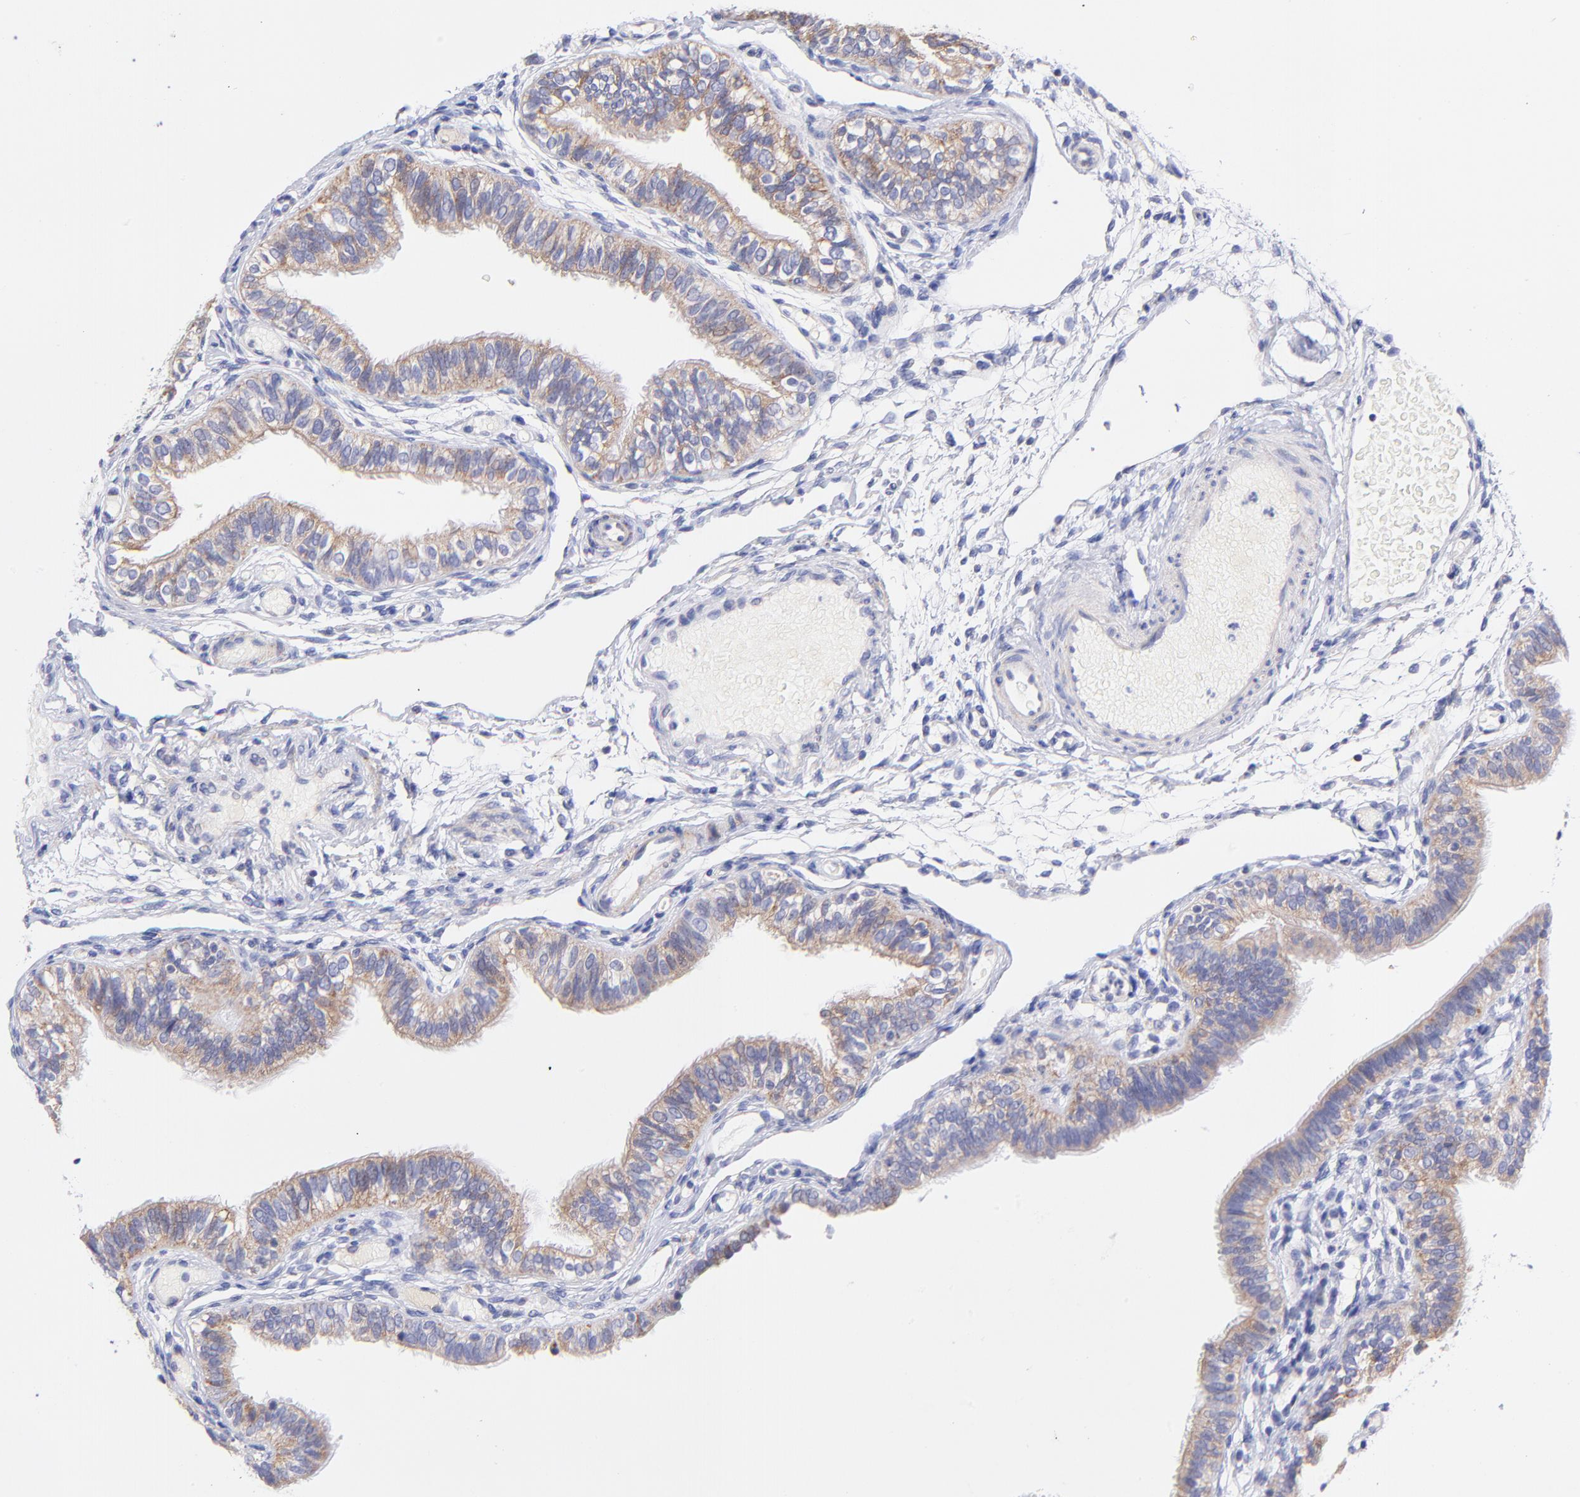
{"staining": {"intensity": "weak", "quantity": ">75%", "location": "cytoplasmic/membranous"}, "tissue": "fallopian tube", "cell_type": "Glandular cells", "image_type": "normal", "snomed": [{"axis": "morphology", "description": "Normal tissue, NOS"}, {"axis": "morphology", "description": "Dermoid, NOS"}, {"axis": "topography", "description": "Fallopian tube"}], "caption": "Immunohistochemistry (IHC) (DAB) staining of benign fallopian tube demonstrates weak cytoplasmic/membranous protein staining in approximately >75% of glandular cells.", "gene": "NDUFB7", "patient": {"sex": "female", "age": 33}}